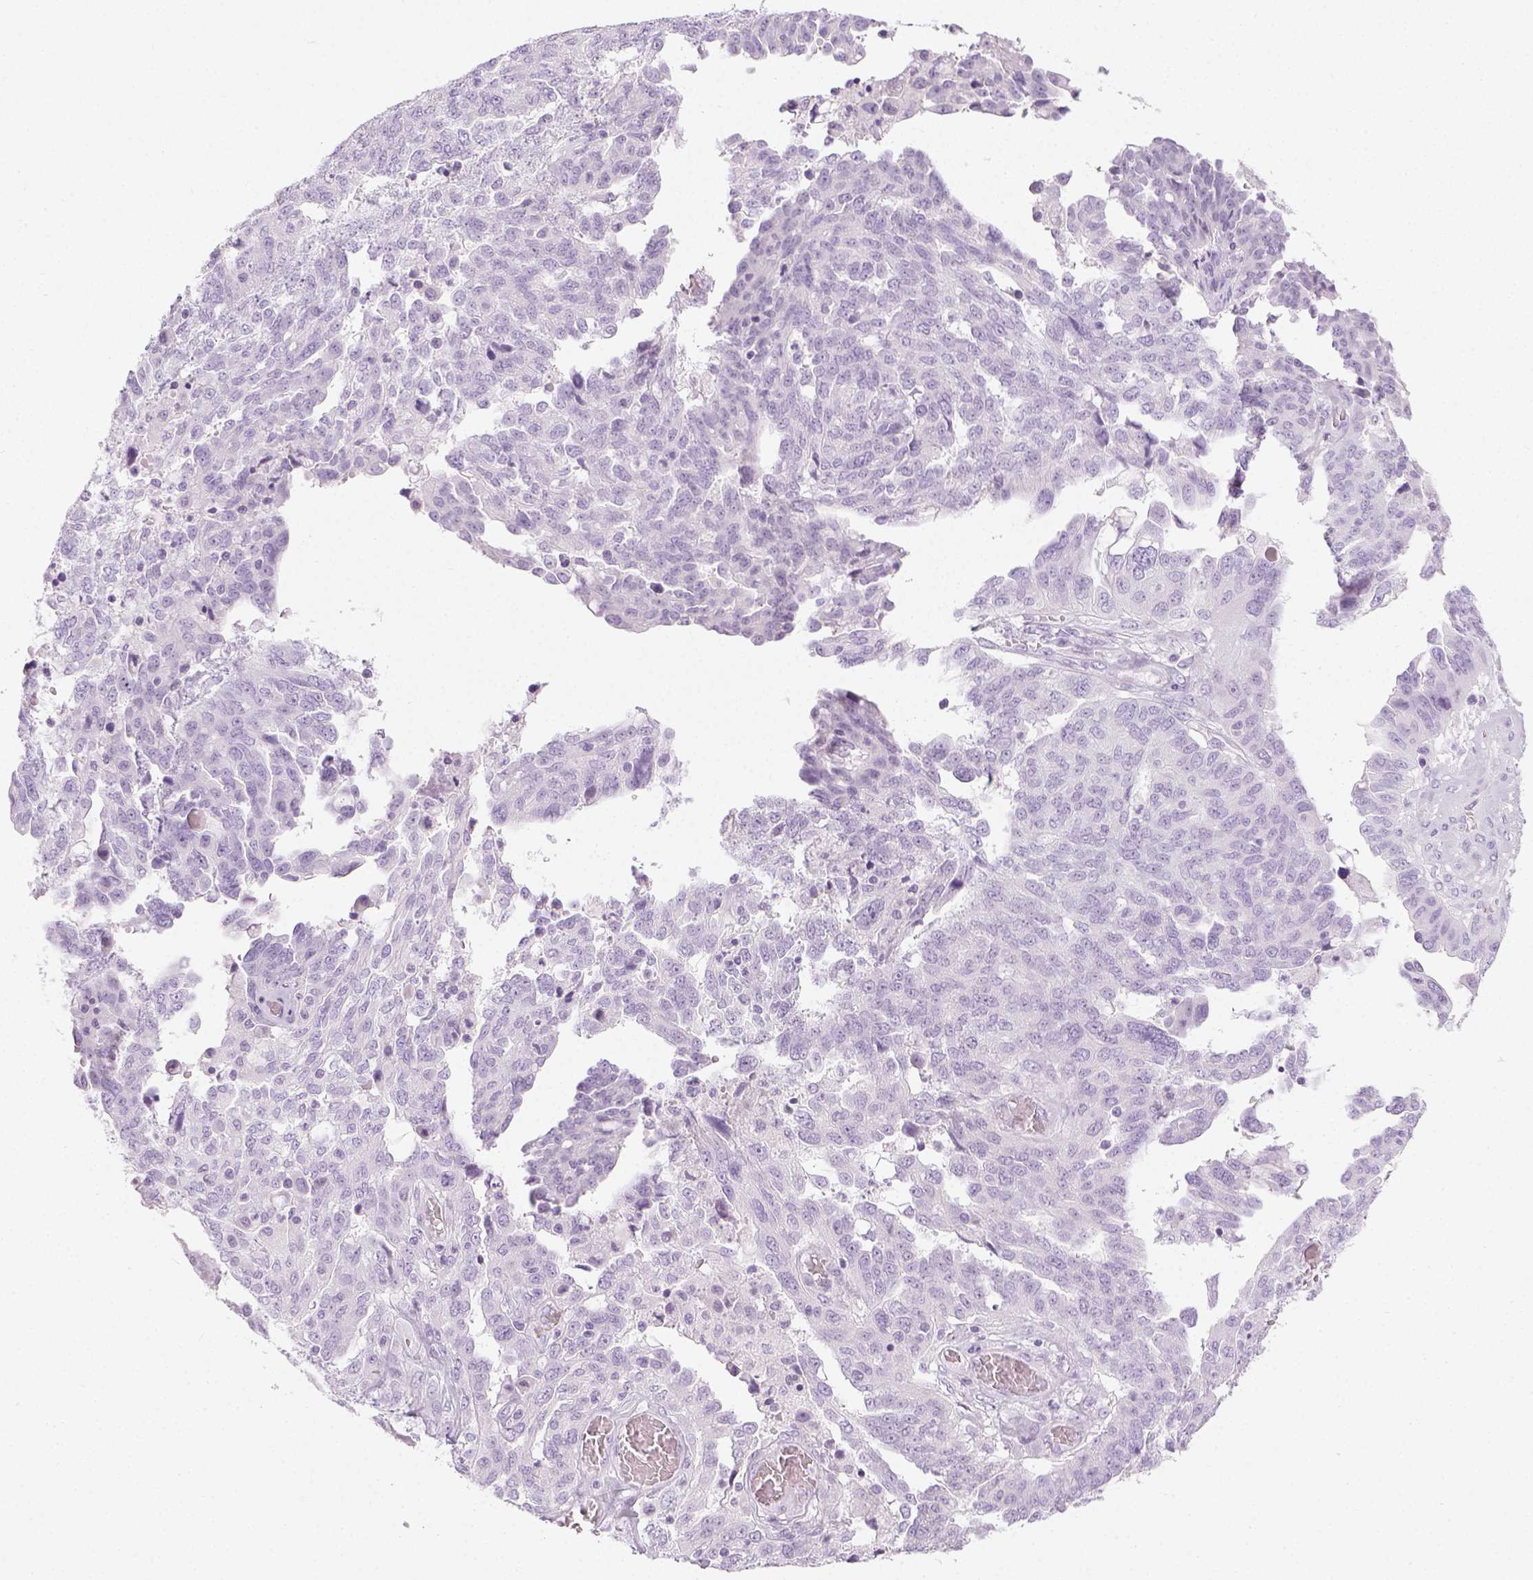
{"staining": {"intensity": "negative", "quantity": "none", "location": "none"}, "tissue": "ovarian cancer", "cell_type": "Tumor cells", "image_type": "cancer", "snomed": [{"axis": "morphology", "description": "Cystadenocarcinoma, serous, NOS"}, {"axis": "topography", "description": "Ovary"}], "caption": "This image is of serous cystadenocarcinoma (ovarian) stained with immunohistochemistry (IHC) to label a protein in brown with the nuclei are counter-stained blue. There is no expression in tumor cells.", "gene": "LGSN", "patient": {"sex": "female", "age": 67}}